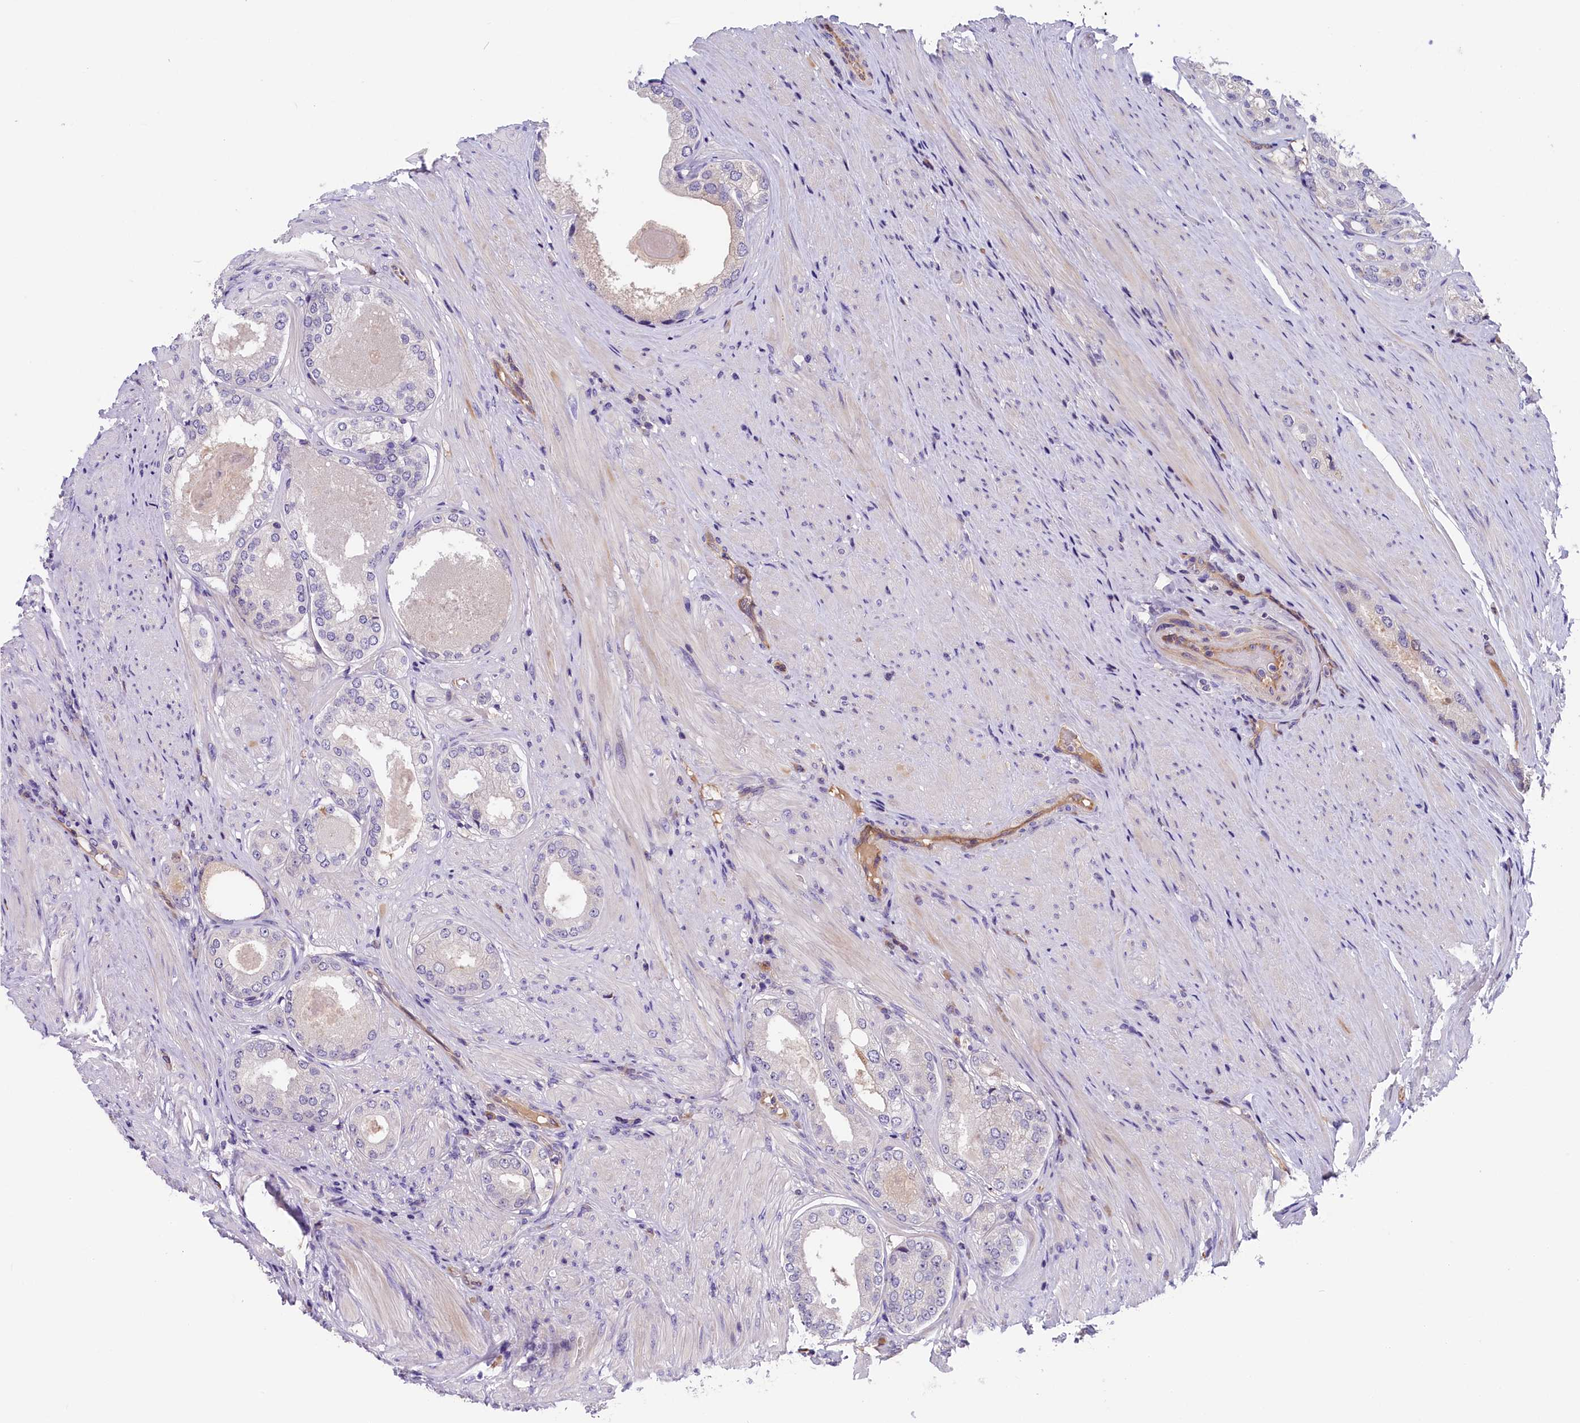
{"staining": {"intensity": "negative", "quantity": "none", "location": "none"}, "tissue": "prostate cancer", "cell_type": "Tumor cells", "image_type": "cancer", "snomed": [{"axis": "morphology", "description": "Adenocarcinoma, Low grade"}, {"axis": "topography", "description": "Prostate"}], "caption": "Tumor cells show no significant protein expression in prostate cancer (low-grade adenocarcinoma).", "gene": "CCDC32", "patient": {"sex": "male", "age": 68}}